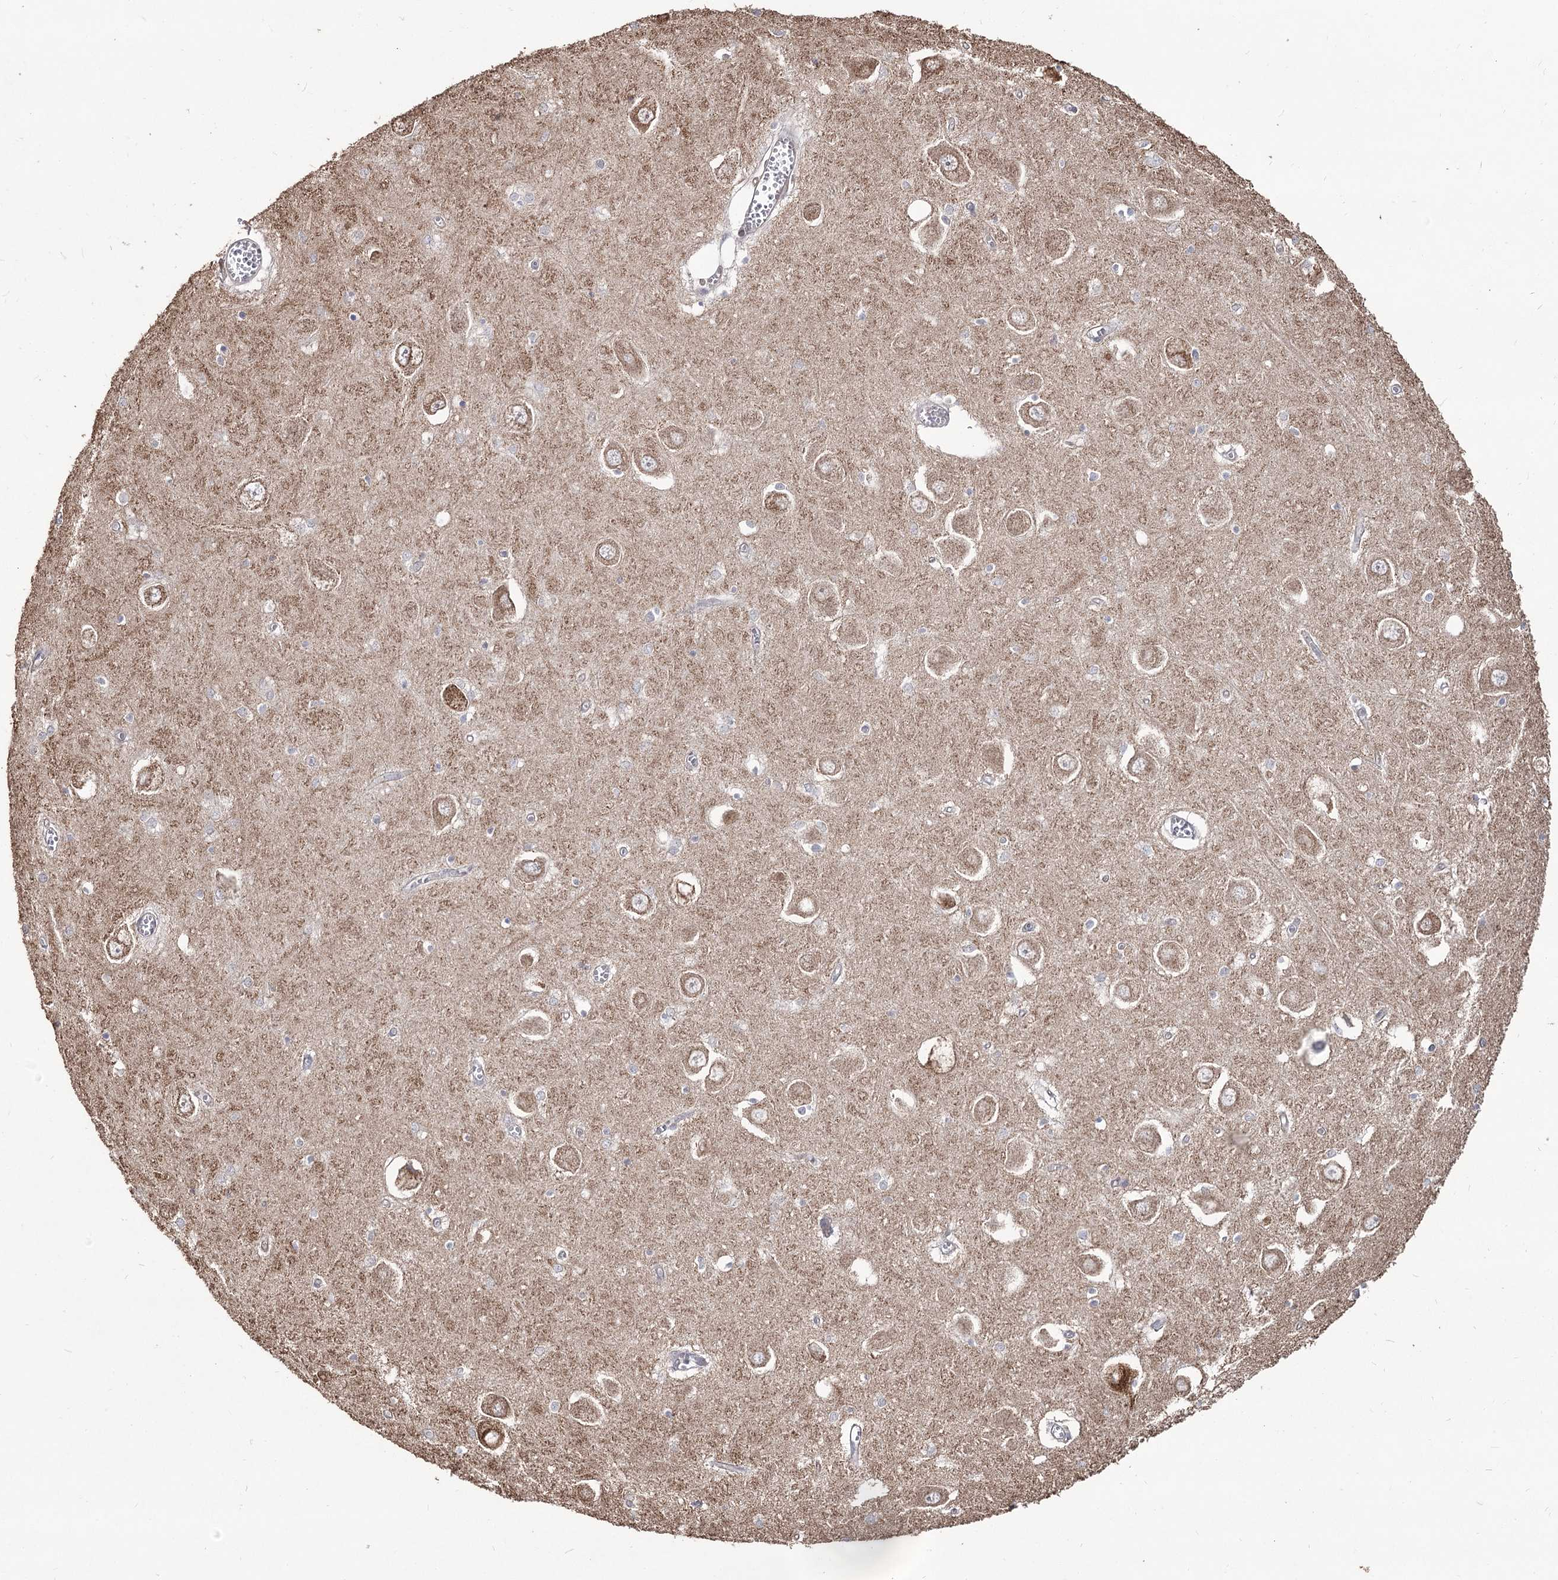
{"staining": {"intensity": "weak", "quantity": "<25%", "location": "cytoplasmic/membranous"}, "tissue": "hippocampus", "cell_type": "Glial cells", "image_type": "normal", "snomed": [{"axis": "morphology", "description": "Normal tissue, NOS"}, {"axis": "topography", "description": "Hippocampus"}], "caption": "Immunohistochemistry image of normal hippocampus: hippocampus stained with DAB demonstrates no significant protein staining in glial cells. (Brightfield microscopy of DAB (3,3'-diaminobenzidine) IHC at high magnification).", "gene": "STK17B", "patient": {"sex": "male", "age": 70}}